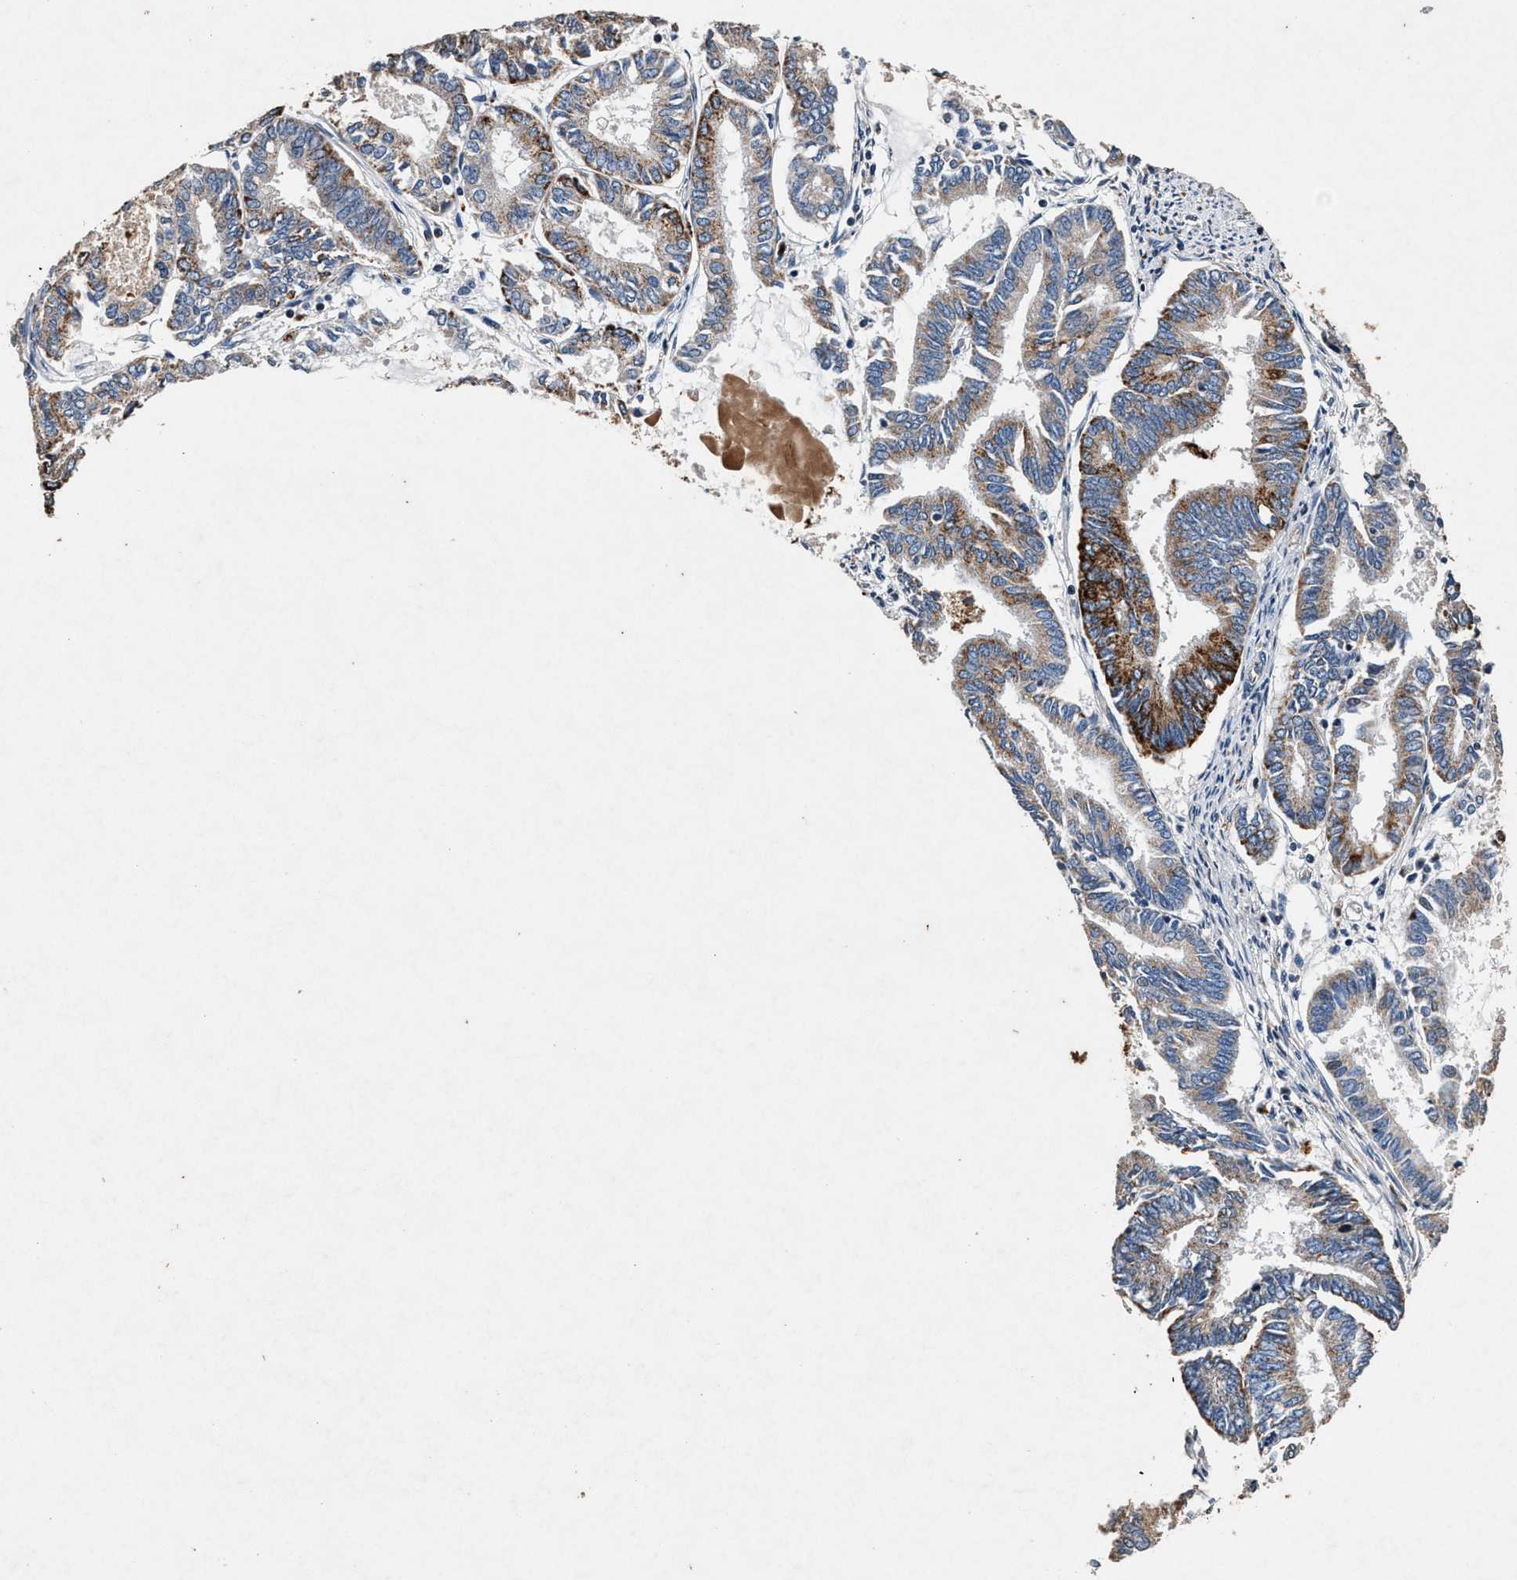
{"staining": {"intensity": "moderate", "quantity": "25%-75%", "location": "cytoplasmic/membranous"}, "tissue": "endometrial cancer", "cell_type": "Tumor cells", "image_type": "cancer", "snomed": [{"axis": "morphology", "description": "Adenocarcinoma, NOS"}, {"axis": "topography", "description": "Endometrium"}], "caption": "The photomicrograph displays staining of endometrial cancer (adenocarcinoma), revealing moderate cytoplasmic/membranous protein positivity (brown color) within tumor cells. (DAB = brown stain, brightfield microscopy at high magnification).", "gene": "PKD2L1", "patient": {"sex": "female", "age": 86}}